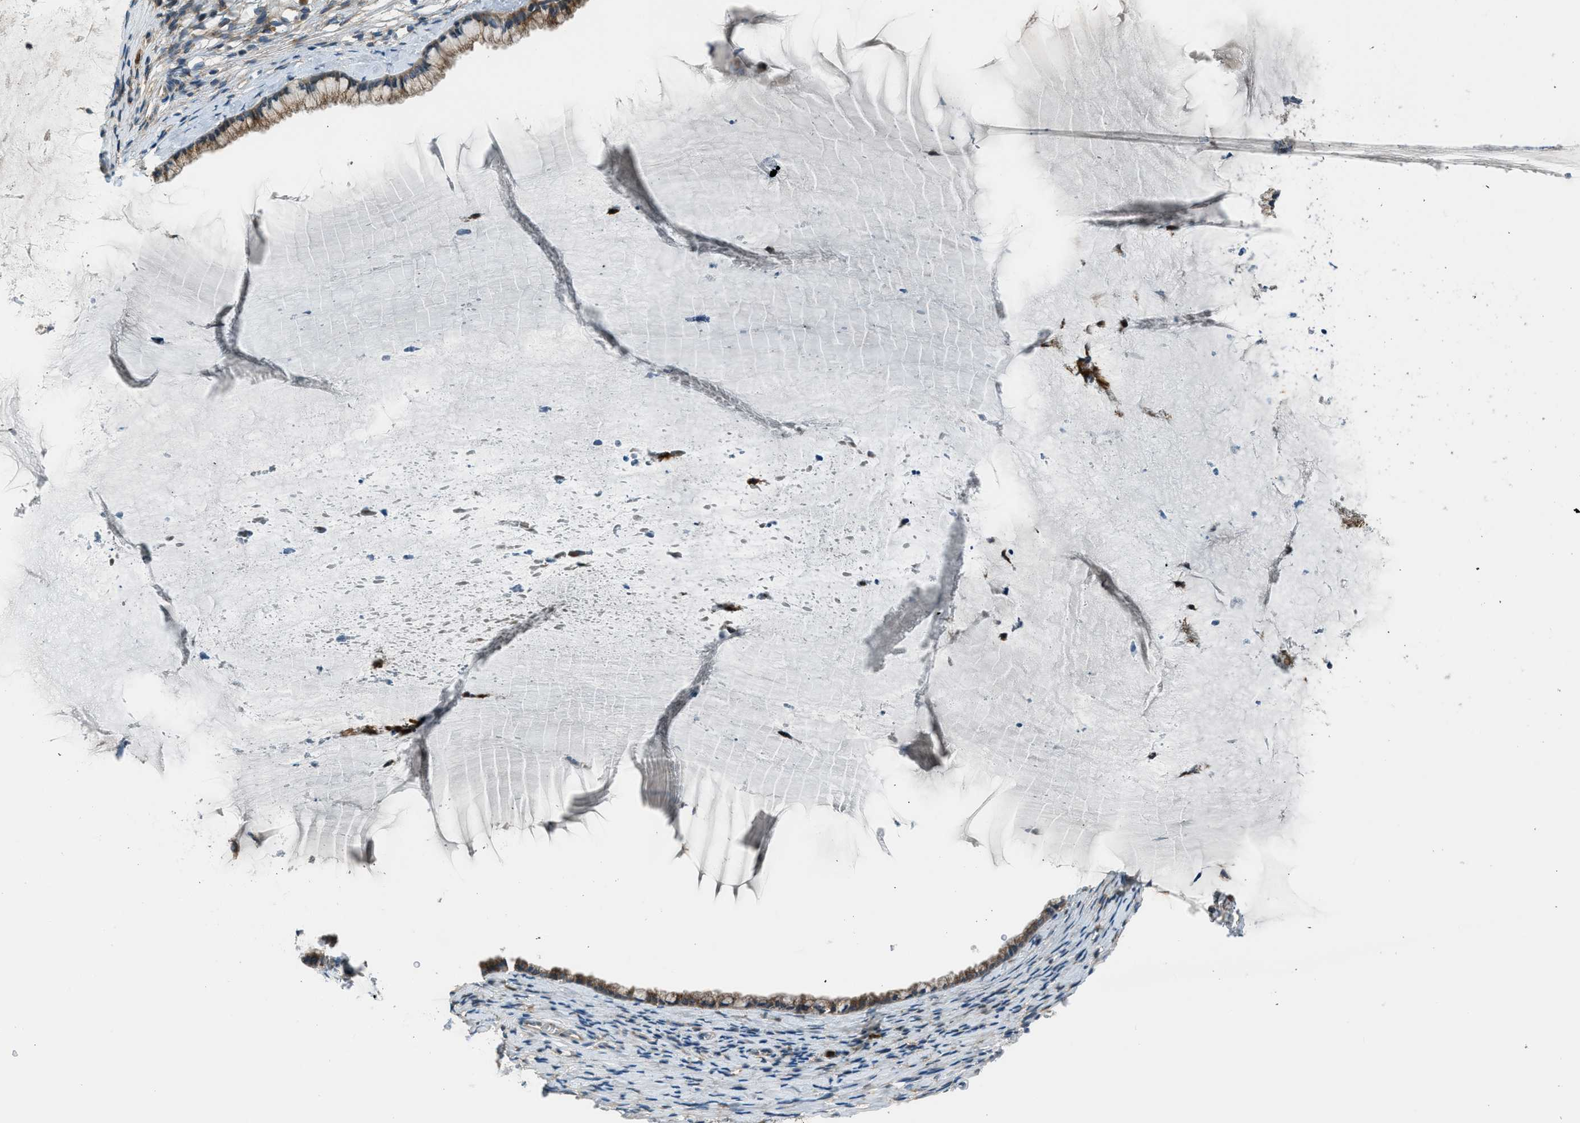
{"staining": {"intensity": "moderate", "quantity": ">75%", "location": "cytoplasmic/membranous"}, "tissue": "cervix", "cell_type": "Glandular cells", "image_type": "normal", "snomed": [{"axis": "morphology", "description": "Normal tissue, NOS"}, {"axis": "topography", "description": "Cervix"}], "caption": "Immunohistochemical staining of normal human cervix exhibits moderate cytoplasmic/membranous protein staining in about >75% of glandular cells.", "gene": "EDARADD", "patient": {"sex": "female", "age": 77}}